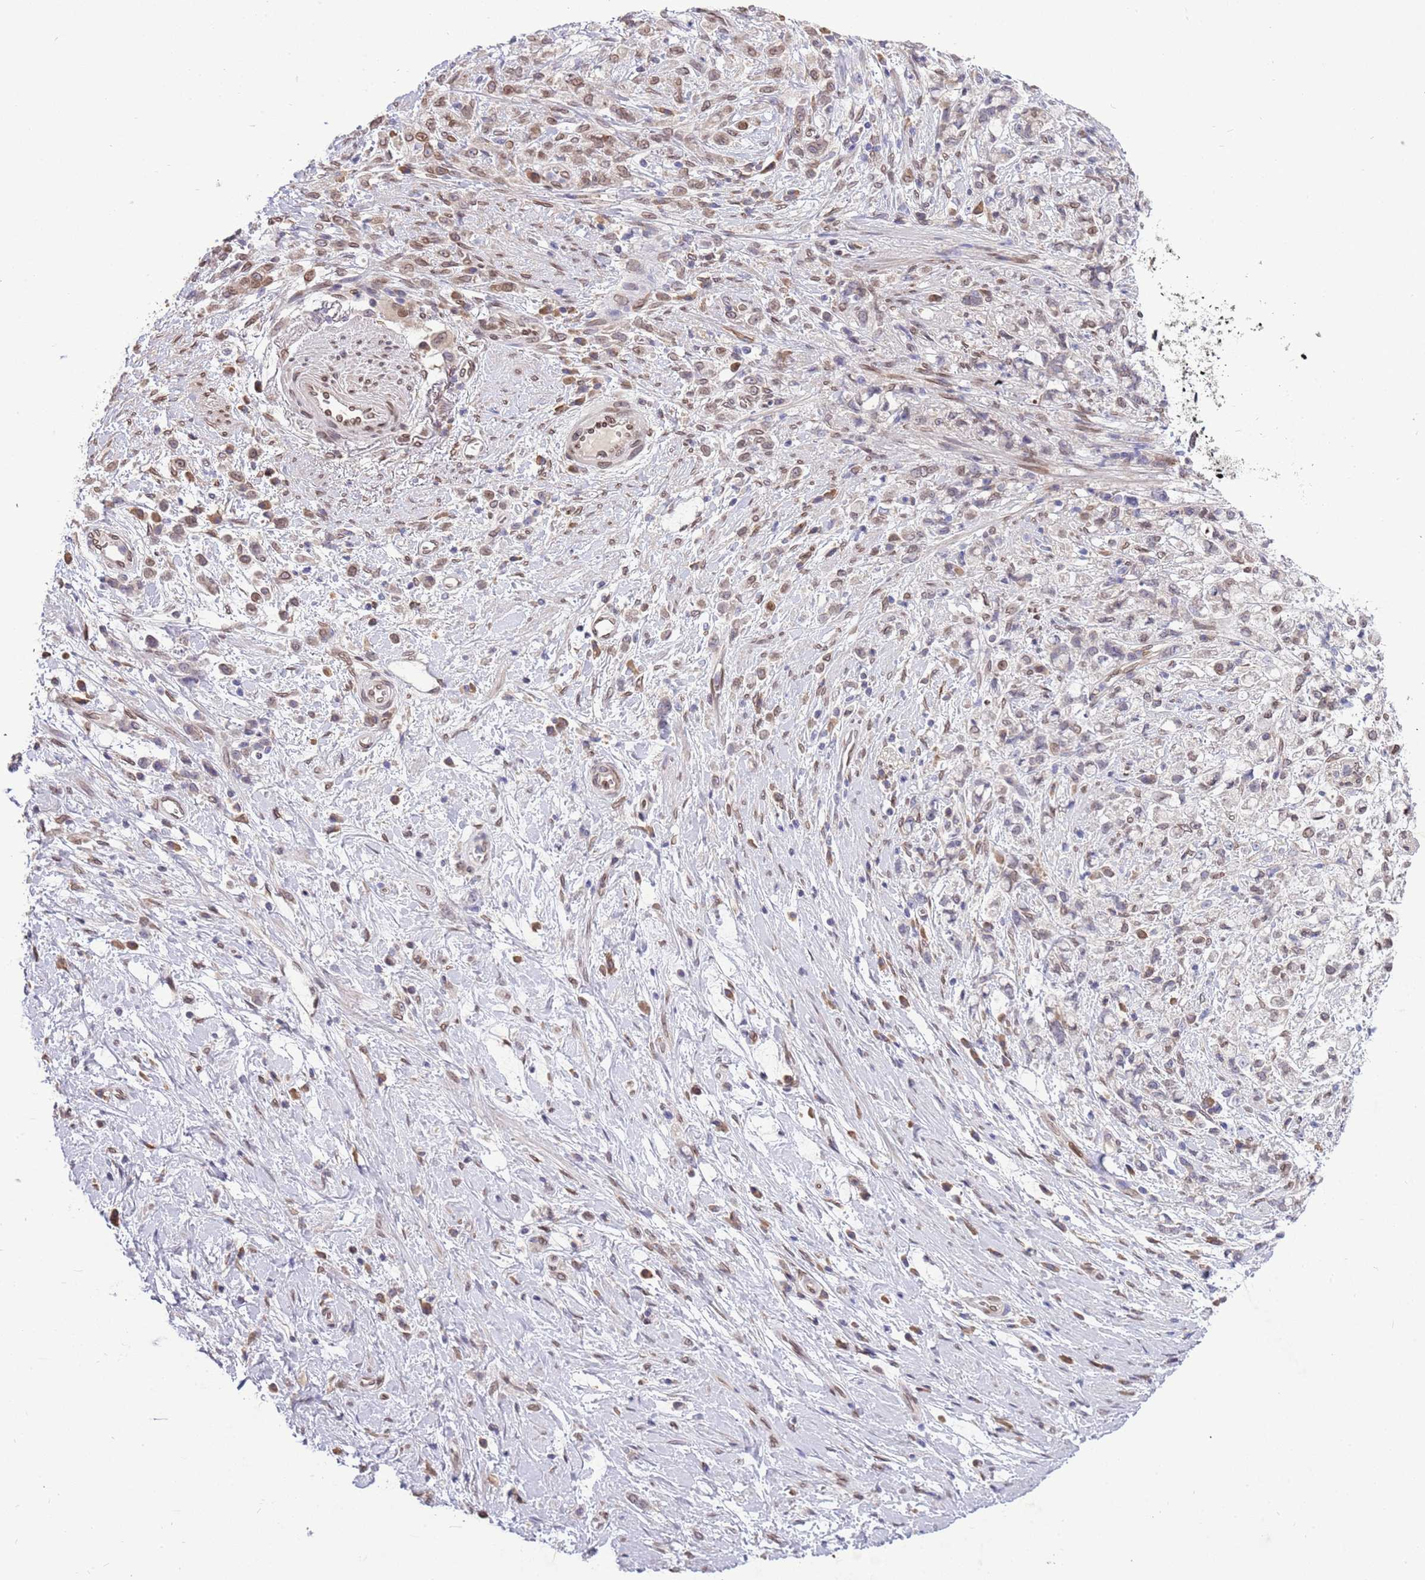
{"staining": {"intensity": "weak", "quantity": "25%-75%", "location": "nuclear"}, "tissue": "stomach cancer", "cell_type": "Tumor cells", "image_type": "cancer", "snomed": [{"axis": "morphology", "description": "Adenocarcinoma, NOS"}, {"axis": "topography", "description": "Stomach"}], "caption": "Stomach cancer tissue displays weak nuclear positivity in approximately 25%-75% of tumor cells, visualized by immunohistochemistry. The staining was performed using DAB (3,3'-diaminobenzidine) to visualize the protein expression in brown, while the nuclei were stained in blue with hematoxylin (Magnification: 20x).", "gene": "ZNF665", "patient": {"sex": "female", "age": 60}}